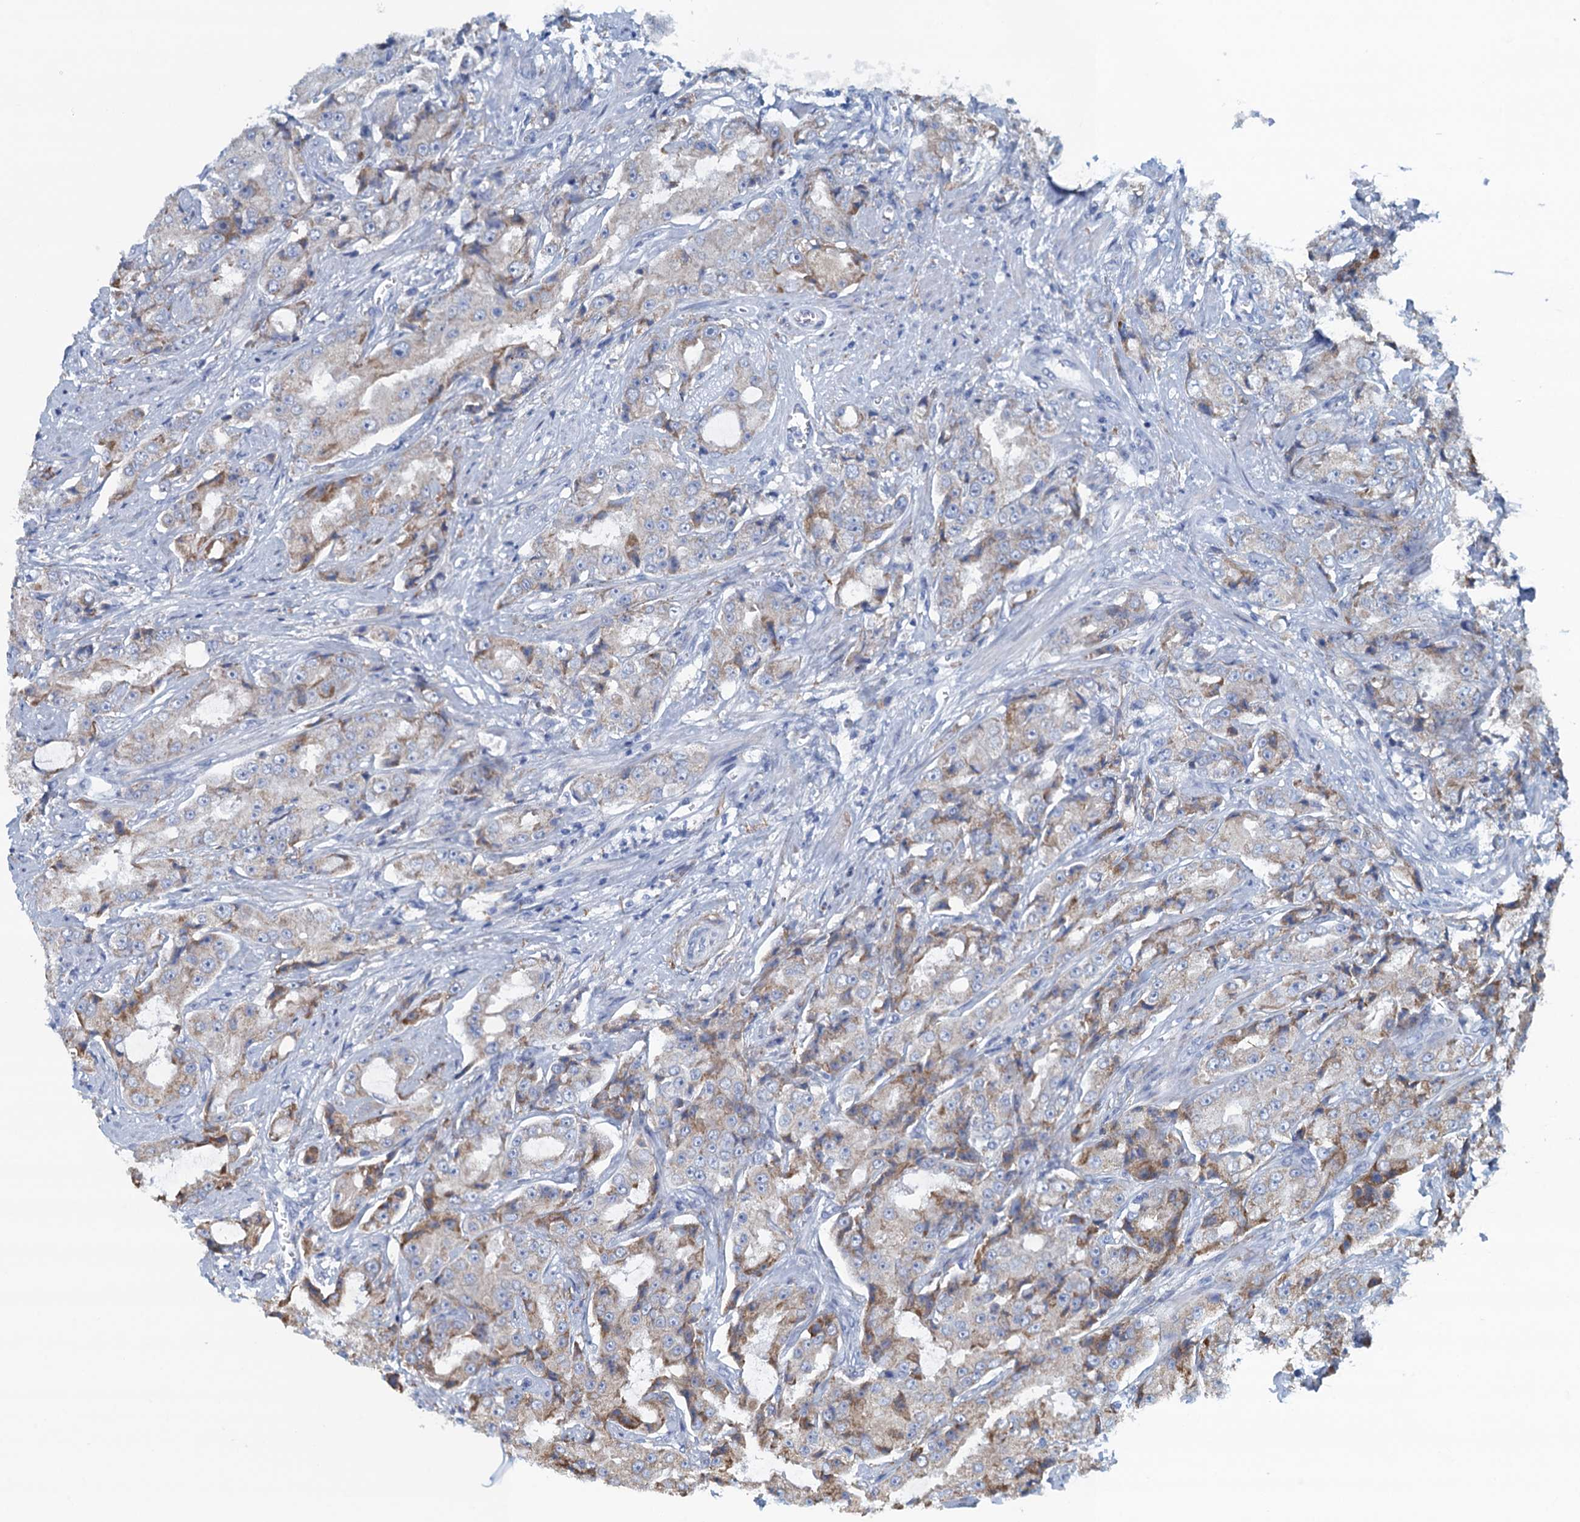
{"staining": {"intensity": "weak", "quantity": "25%-75%", "location": "cytoplasmic/membranous"}, "tissue": "prostate cancer", "cell_type": "Tumor cells", "image_type": "cancer", "snomed": [{"axis": "morphology", "description": "Adenocarcinoma, High grade"}, {"axis": "topography", "description": "Prostate"}], "caption": "Prostate cancer (high-grade adenocarcinoma) tissue exhibits weak cytoplasmic/membranous positivity in about 25%-75% of tumor cells, visualized by immunohistochemistry. (Brightfield microscopy of DAB IHC at high magnification).", "gene": "C10orf88", "patient": {"sex": "male", "age": 73}}